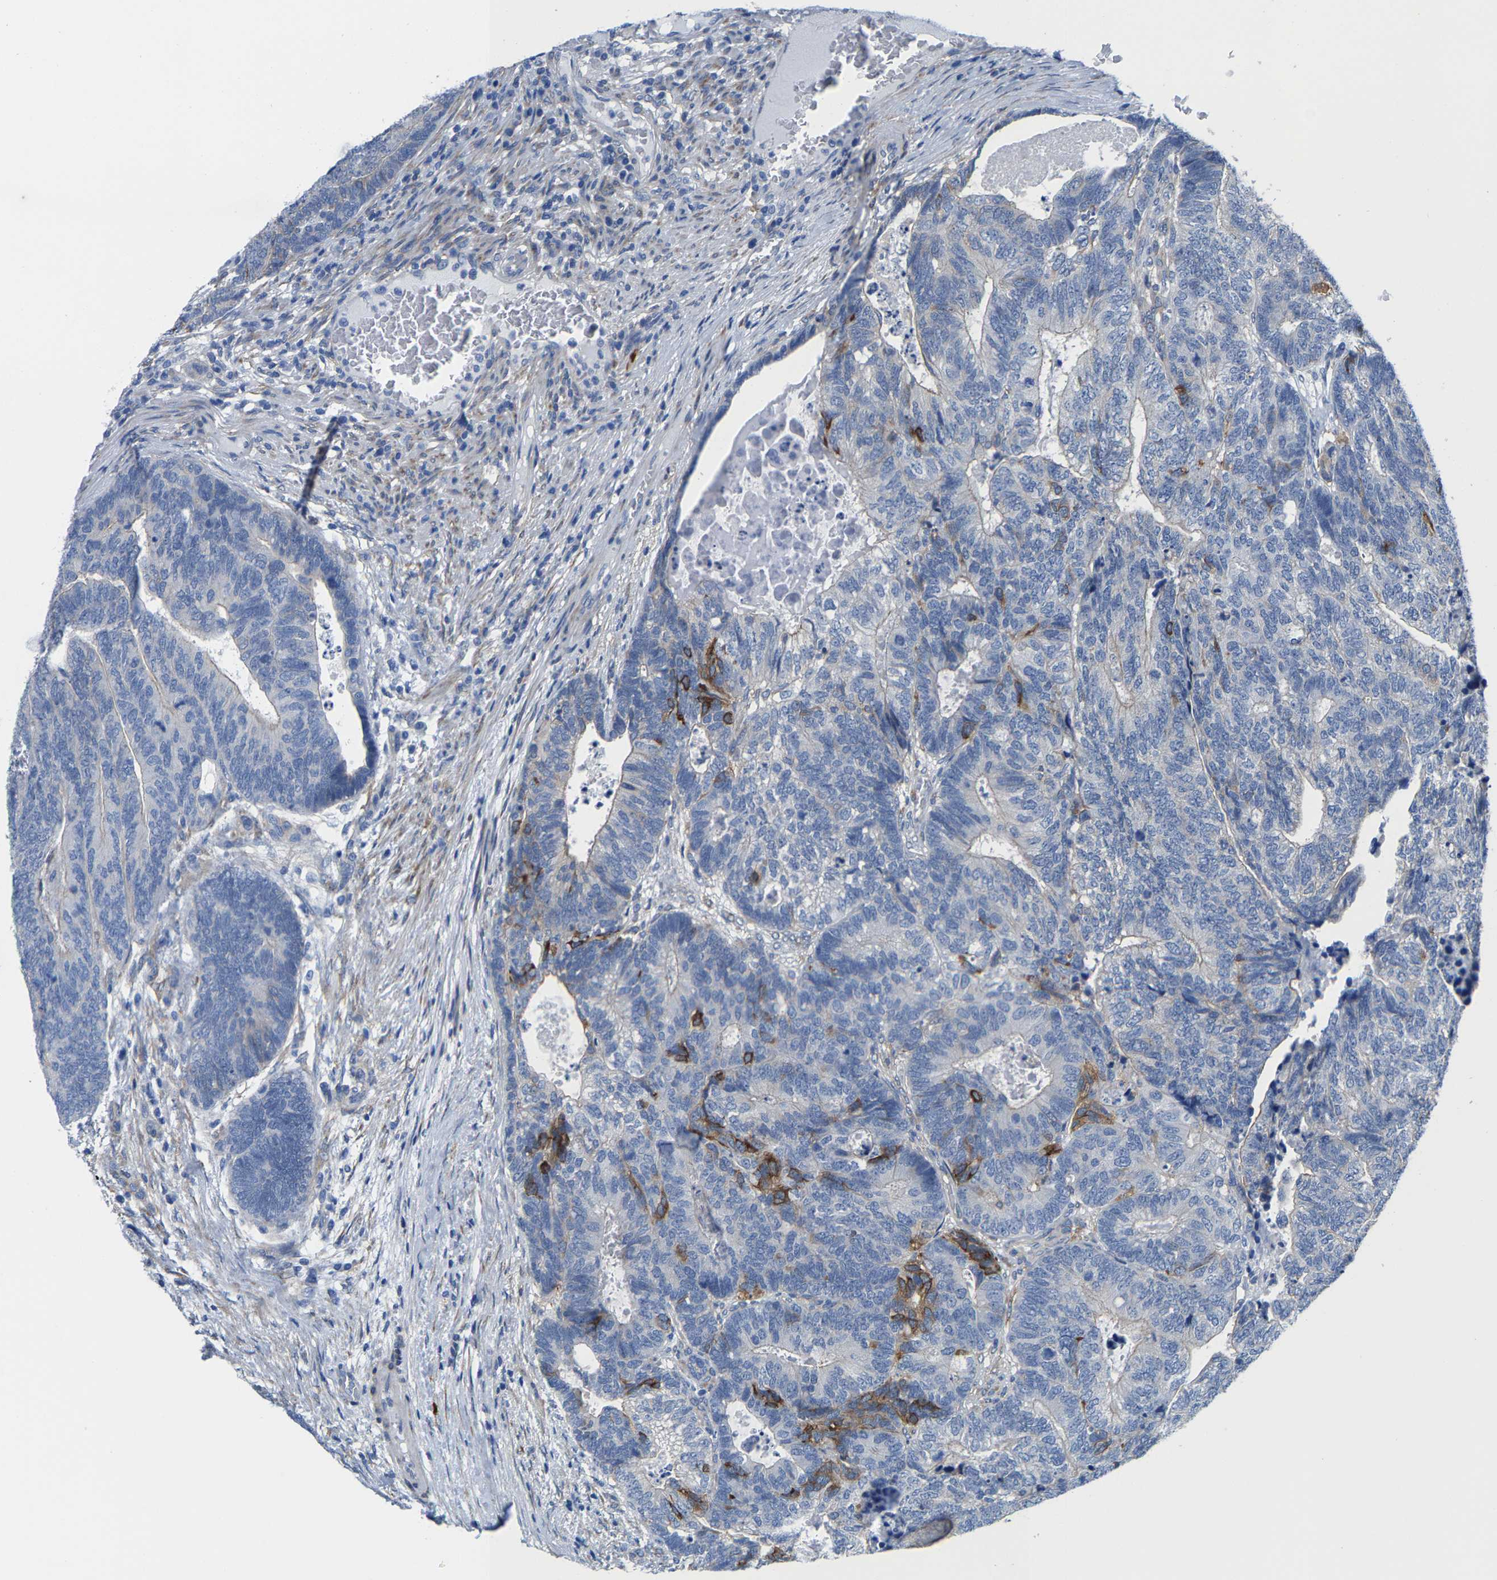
{"staining": {"intensity": "moderate", "quantity": "<25%", "location": "cytoplasmic/membranous"}, "tissue": "colorectal cancer", "cell_type": "Tumor cells", "image_type": "cancer", "snomed": [{"axis": "morphology", "description": "Adenocarcinoma, NOS"}, {"axis": "topography", "description": "Colon"}], "caption": "A photomicrograph of human colorectal cancer (adenocarcinoma) stained for a protein reveals moderate cytoplasmic/membranous brown staining in tumor cells.", "gene": "DSCAM", "patient": {"sex": "female", "age": 67}}